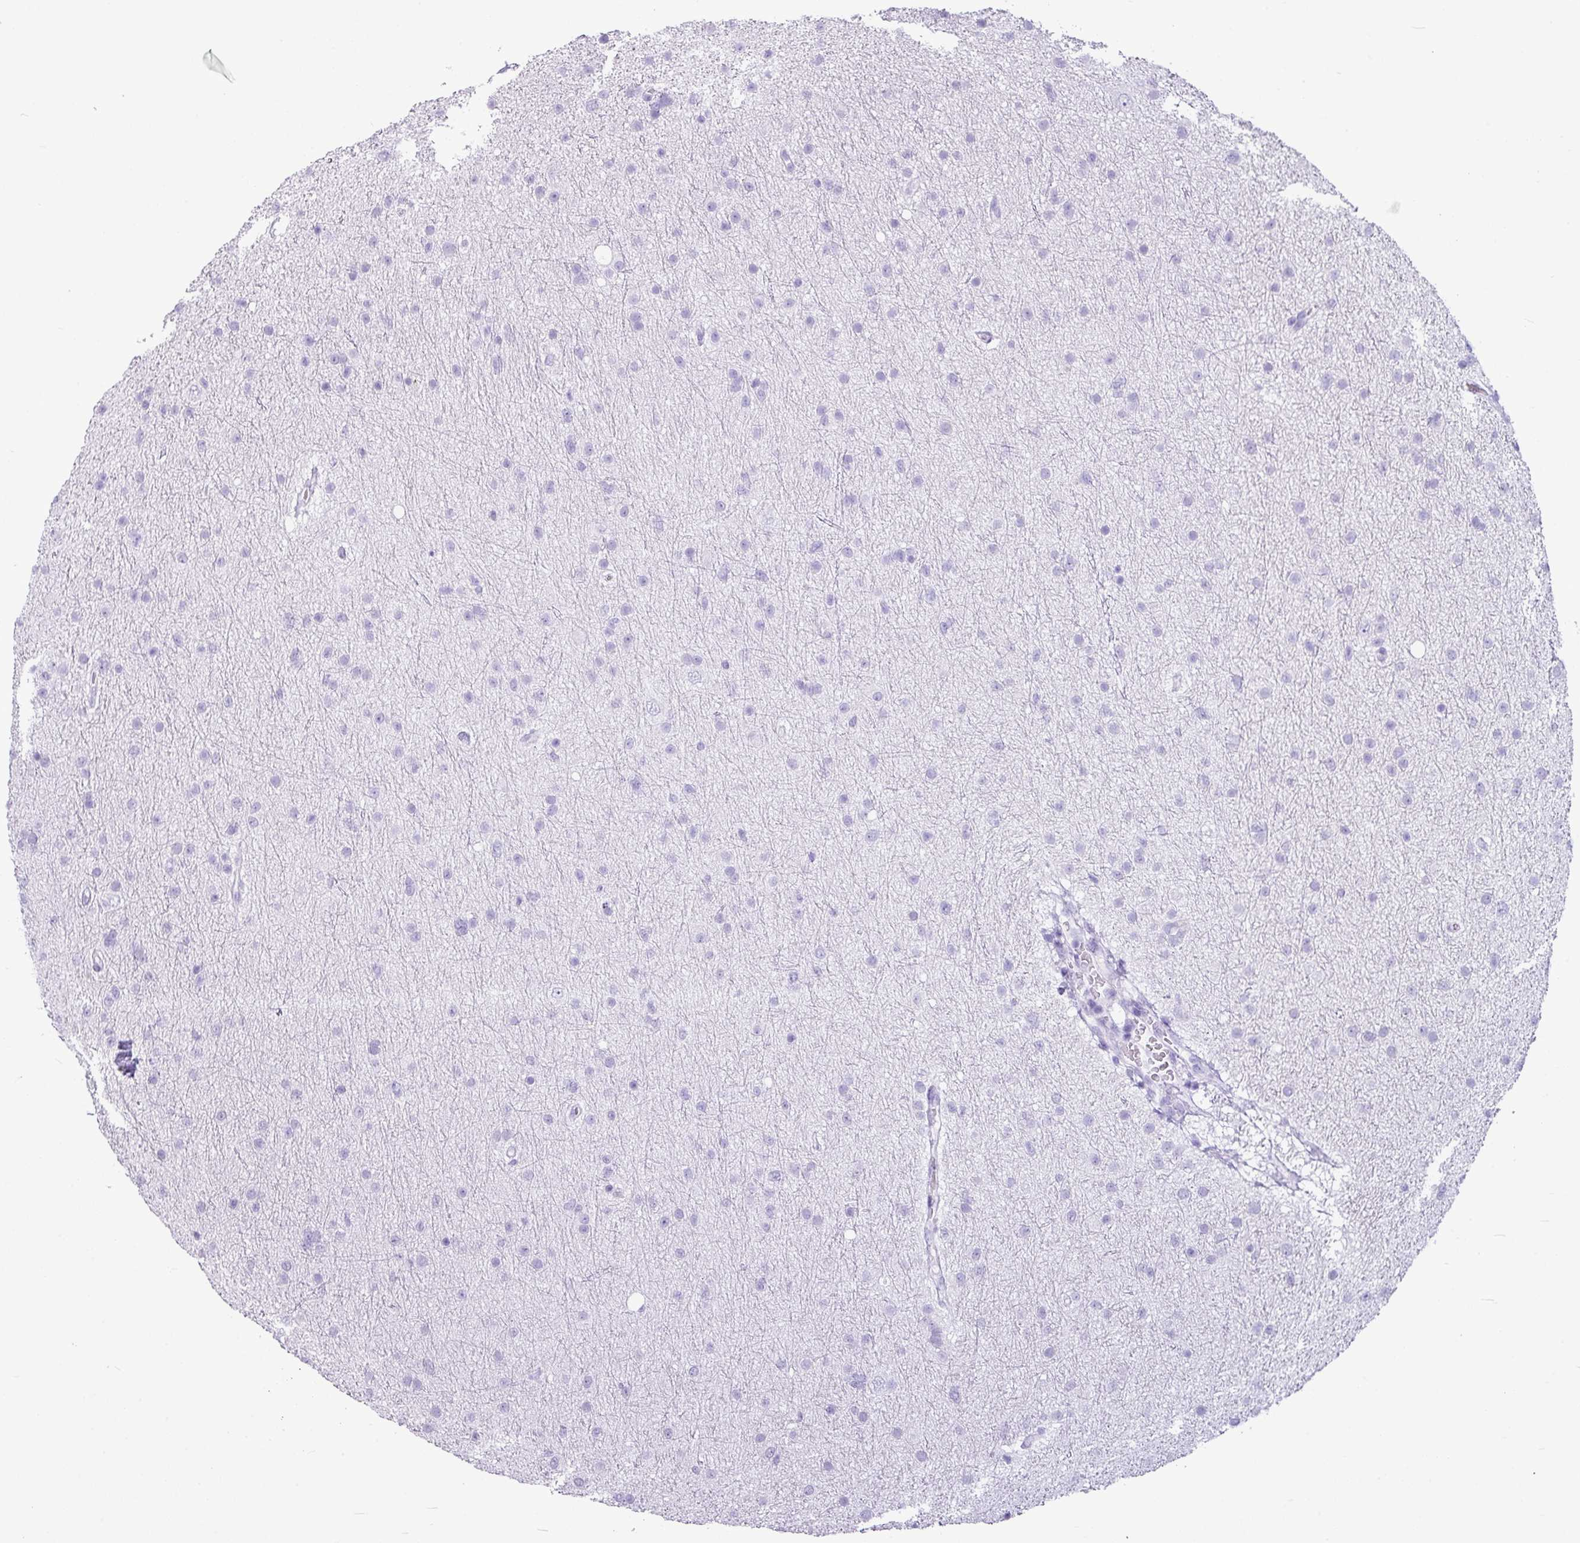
{"staining": {"intensity": "negative", "quantity": "none", "location": "none"}, "tissue": "glioma", "cell_type": "Tumor cells", "image_type": "cancer", "snomed": [{"axis": "morphology", "description": "Glioma, malignant, Low grade"}, {"axis": "topography", "description": "Cerebral cortex"}], "caption": "Immunohistochemical staining of human glioma exhibits no significant staining in tumor cells.", "gene": "AMY1B", "patient": {"sex": "female", "age": 39}}